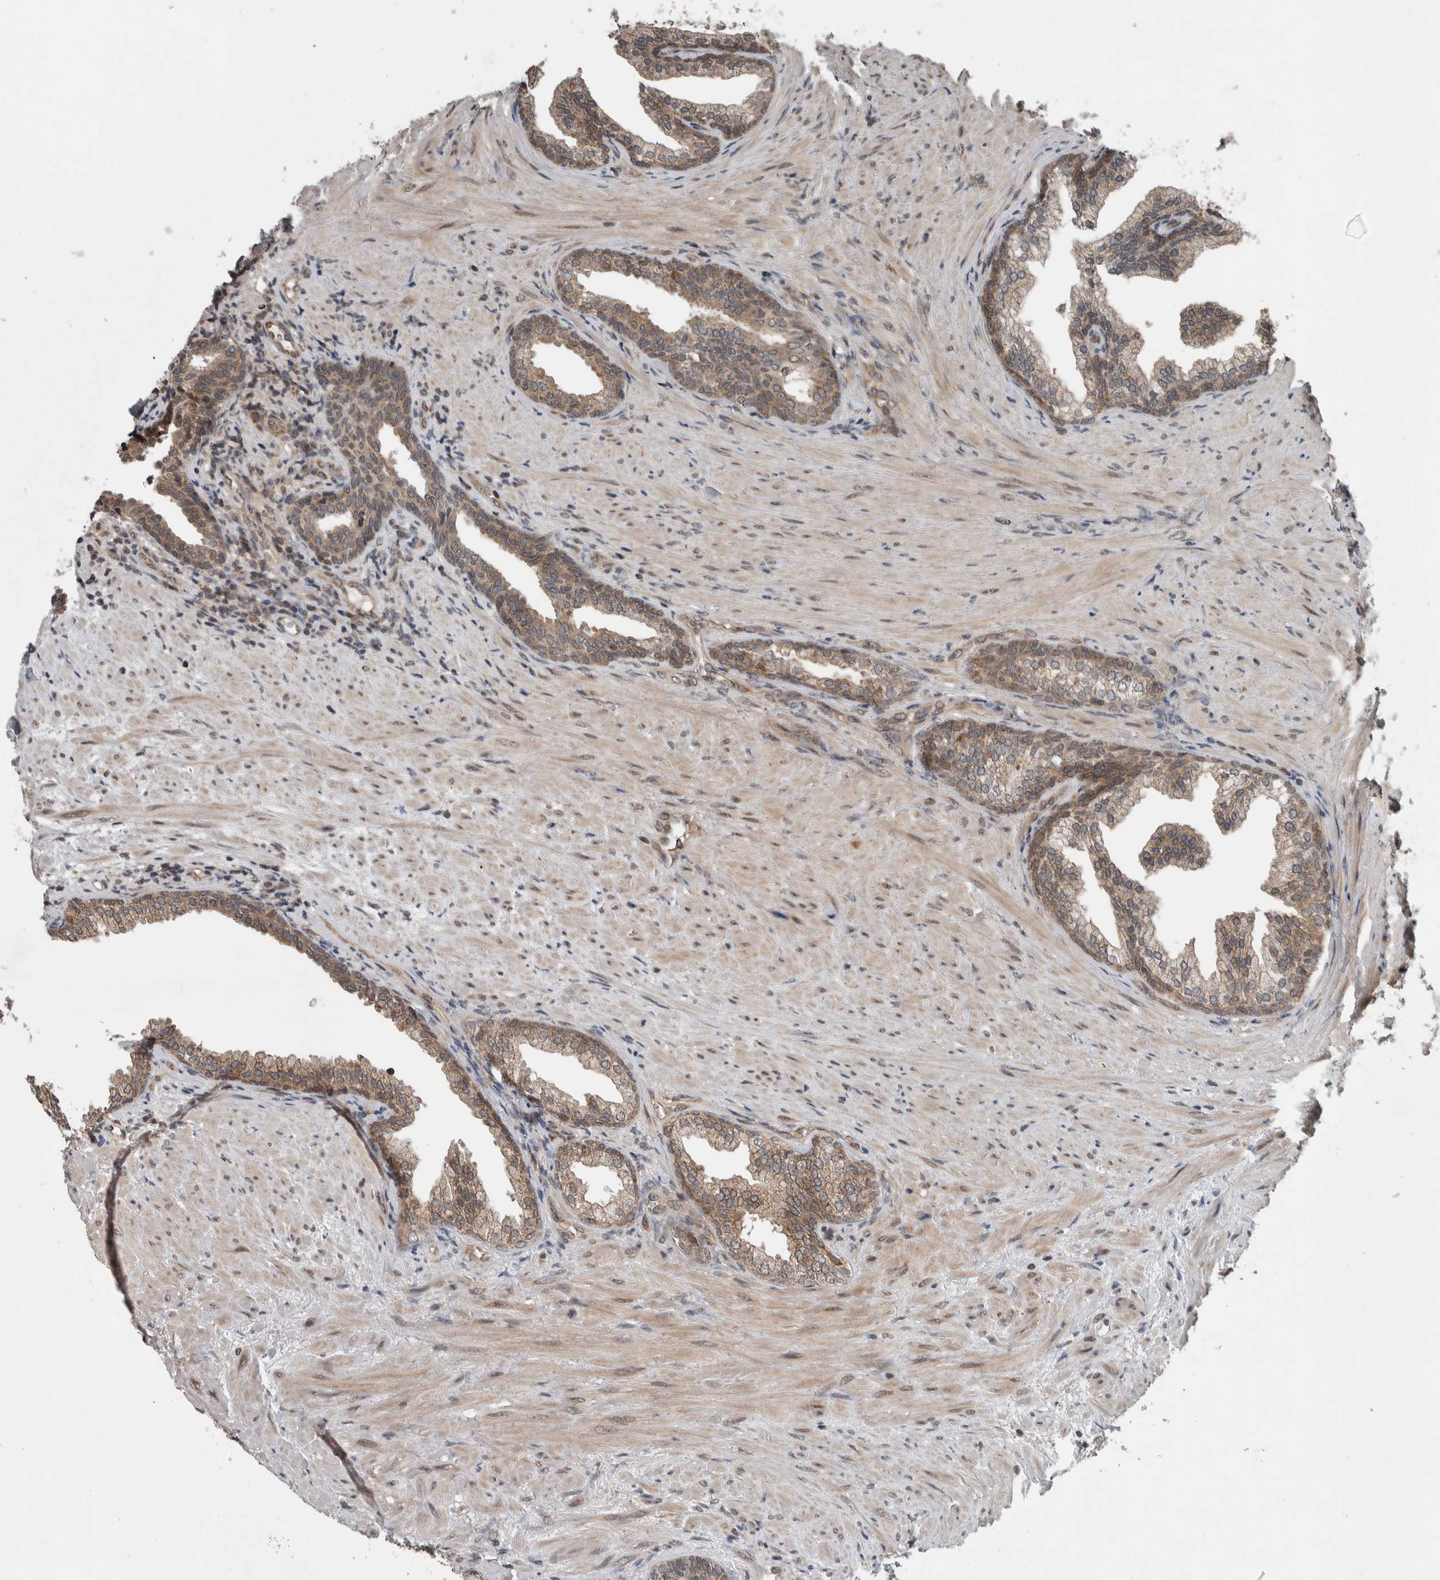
{"staining": {"intensity": "moderate", "quantity": ">75%", "location": "cytoplasmic/membranous"}, "tissue": "prostate", "cell_type": "Glandular cells", "image_type": "normal", "snomed": [{"axis": "morphology", "description": "Normal tissue, NOS"}, {"axis": "topography", "description": "Prostate"}], "caption": "DAB immunohistochemical staining of benign human prostate shows moderate cytoplasmic/membranous protein positivity in about >75% of glandular cells. (DAB IHC with brightfield microscopy, high magnification).", "gene": "ENY2", "patient": {"sex": "male", "age": 76}}